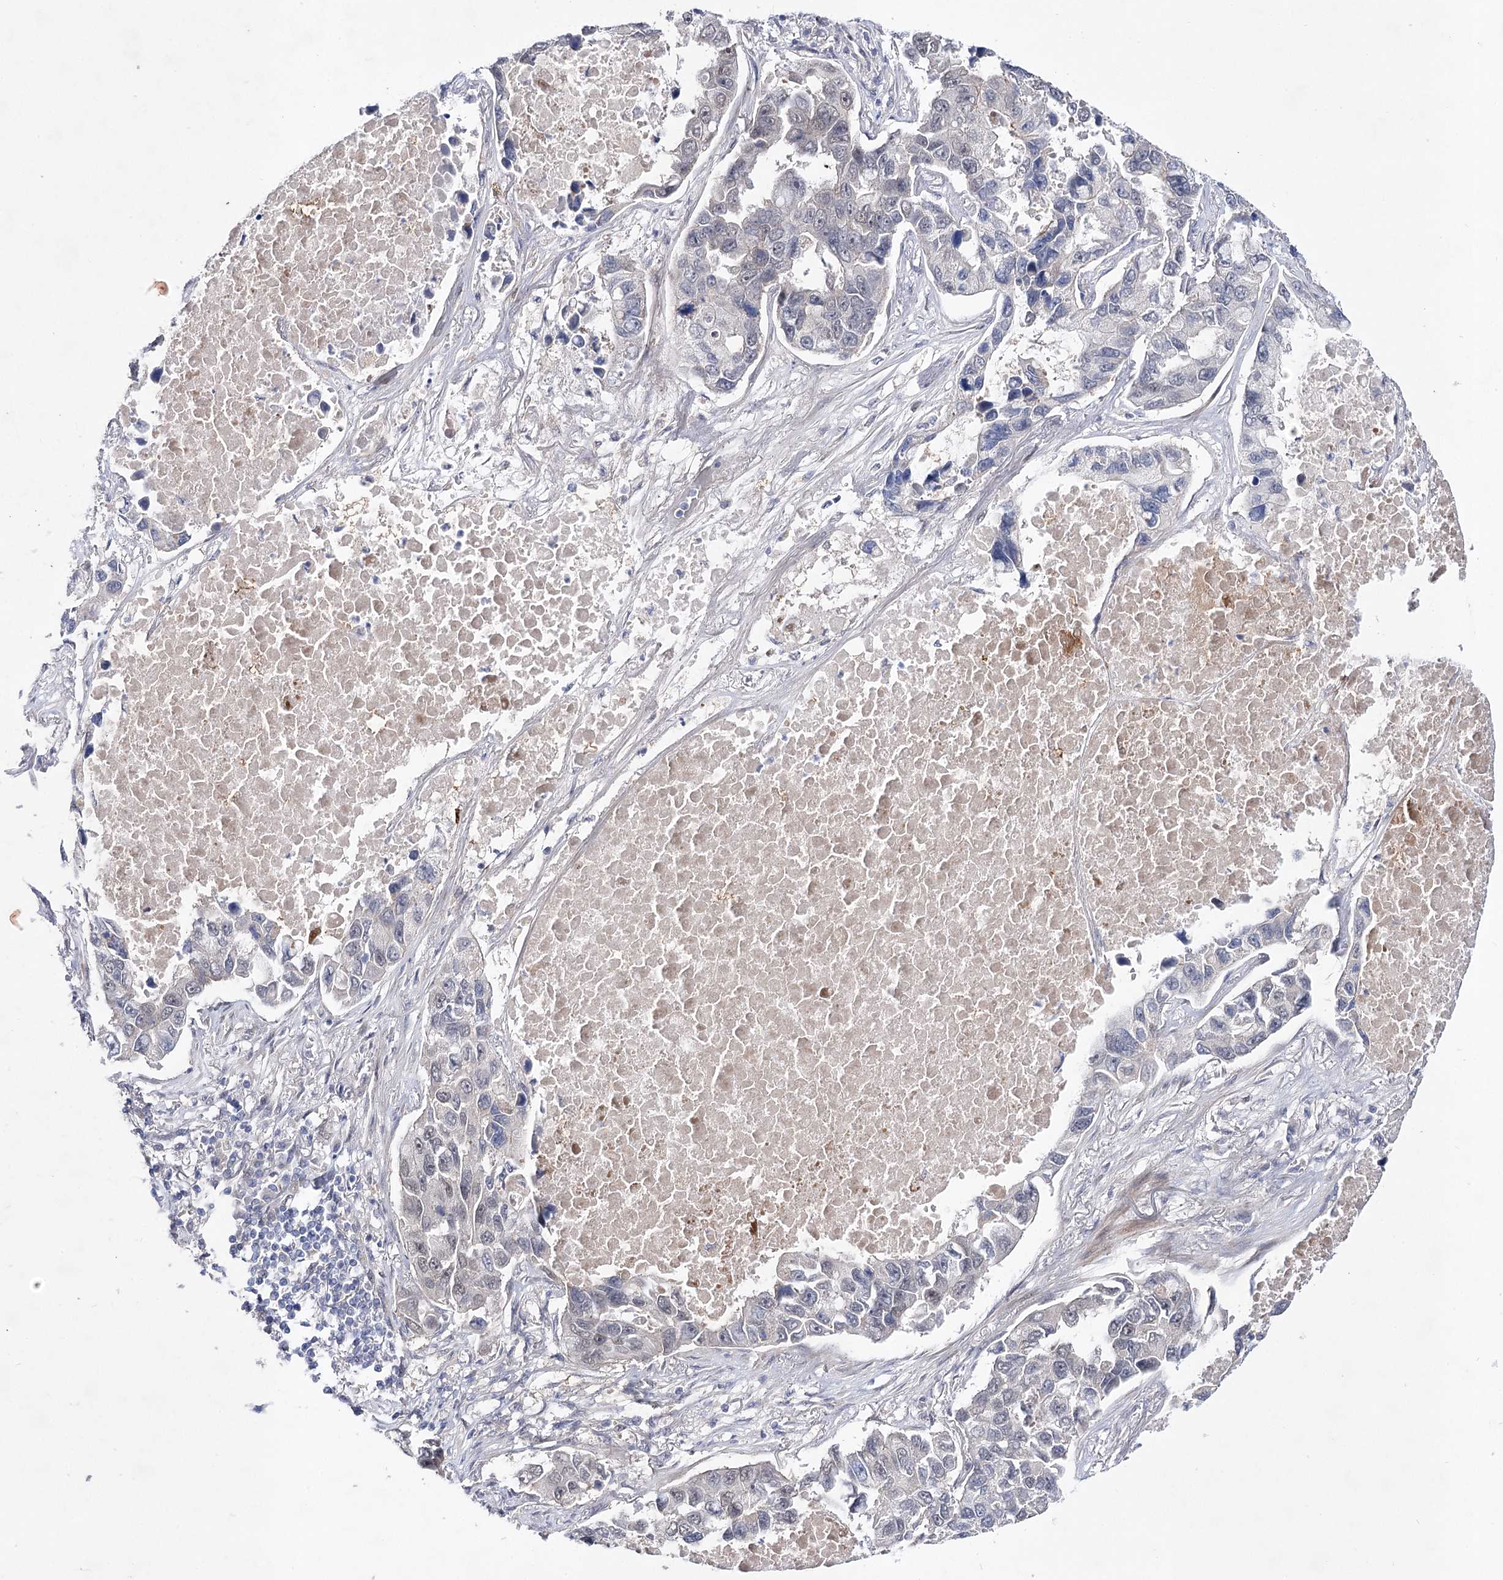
{"staining": {"intensity": "negative", "quantity": "none", "location": "none"}, "tissue": "lung cancer", "cell_type": "Tumor cells", "image_type": "cancer", "snomed": [{"axis": "morphology", "description": "Adenocarcinoma, NOS"}, {"axis": "topography", "description": "Lung"}], "caption": "Histopathology image shows no protein expression in tumor cells of lung cancer tissue.", "gene": "ARHGAP32", "patient": {"sex": "male", "age": 64}}